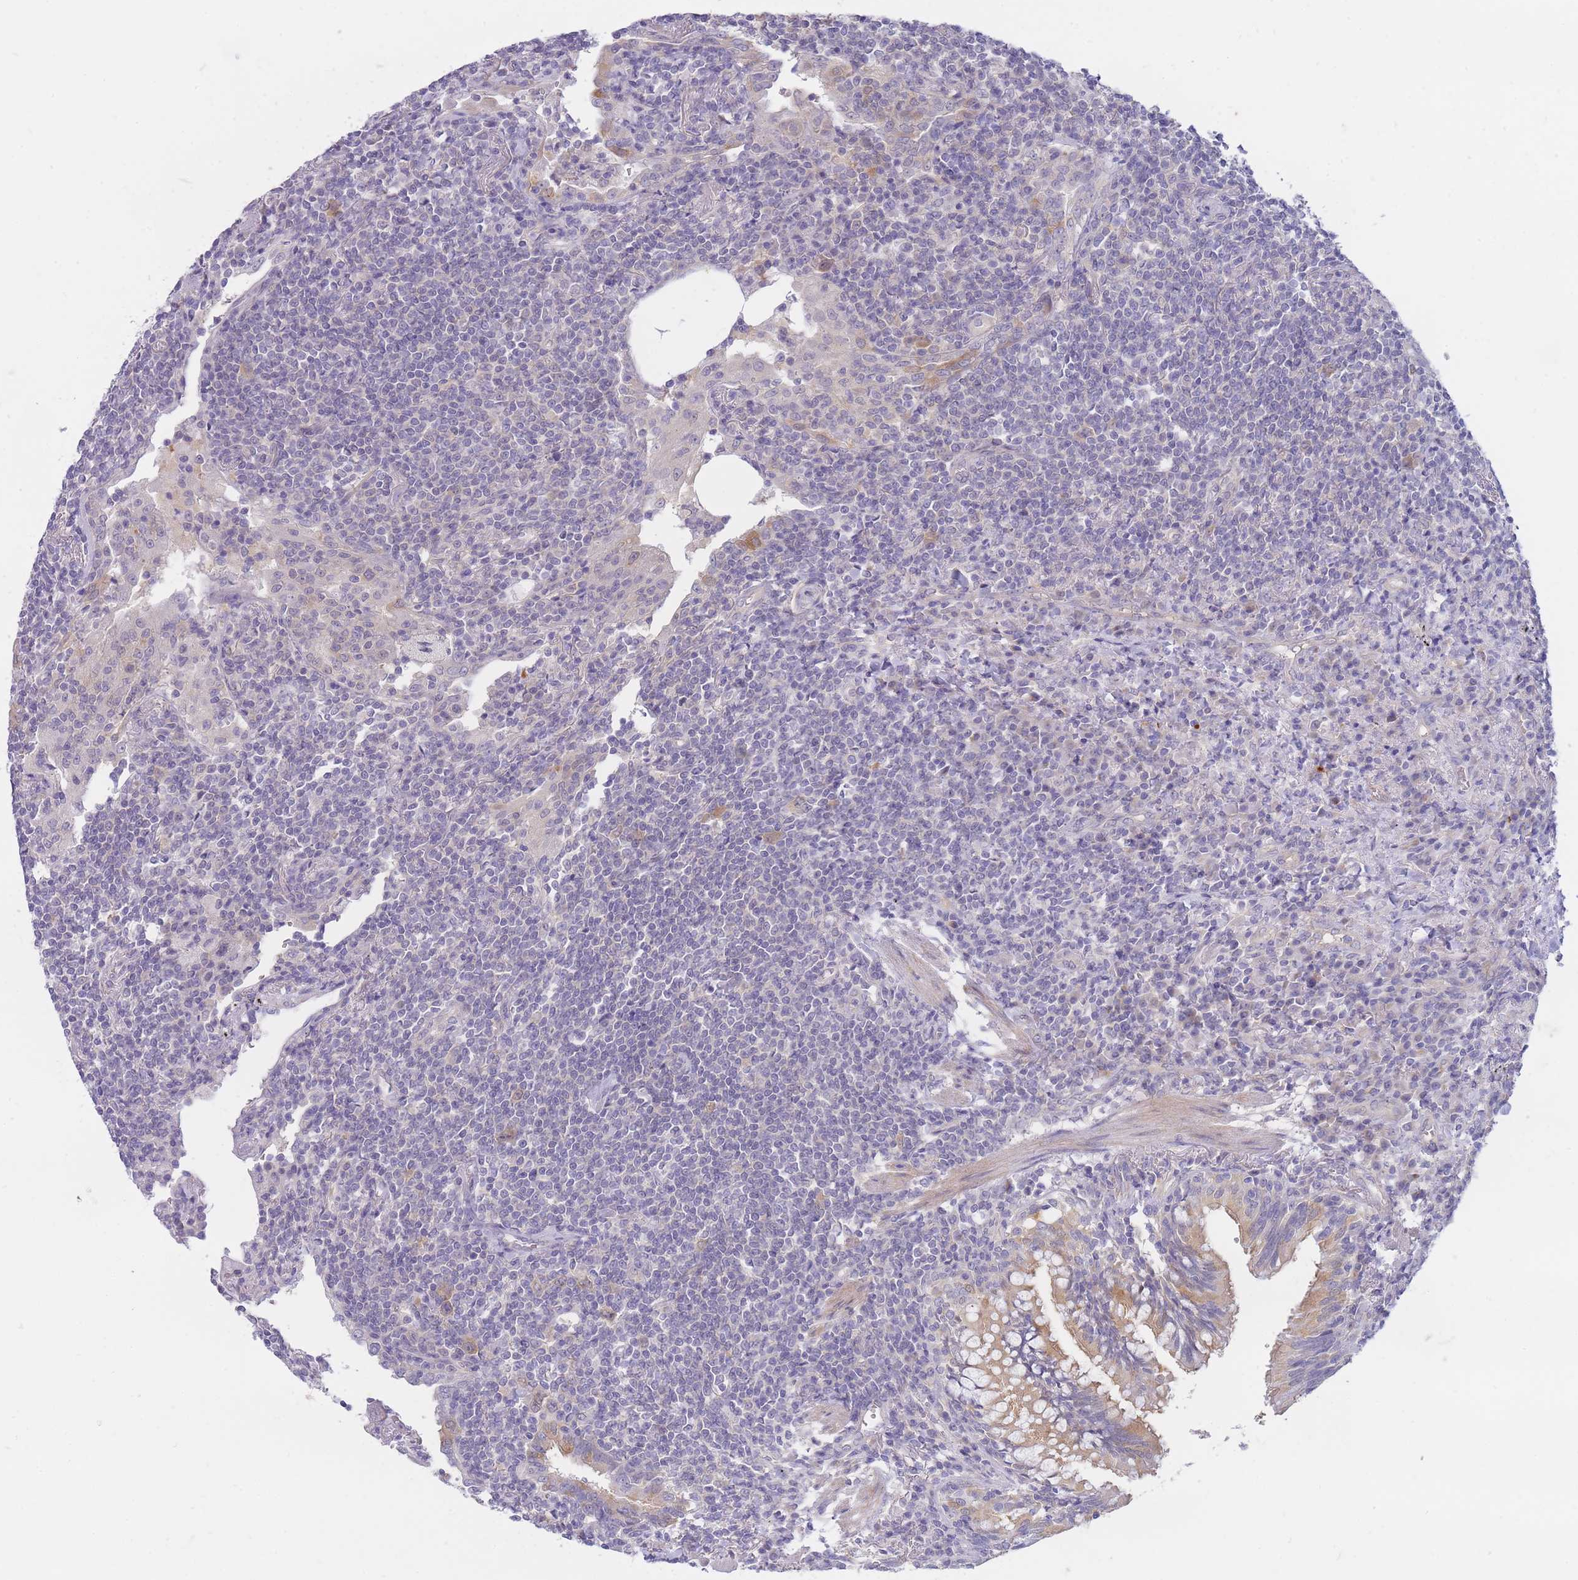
{"staining": {"intensity": "negative", "quantity": "none", "location": "none"}, "tissue": "lymphoma", "cell_type": "Tumor cells", "image_type": "cancer", "snomed": [{"axis": "morphology", "description": "Malignant lymphoma, non-Hodgkin's type, Low grade"}, {"axis": "topography", "description": "Lung"}], "caption": "IHC image of neoplastic tissue: malignant lymphoma, non-Hodgkin's type (low-grade) stained with DAB (3,3'-diaminobenzidine) exhibits no significant protein positivity in tumor cells.", "gene": "SUGT1", "patient": {"sex": "female", "age": 71}}